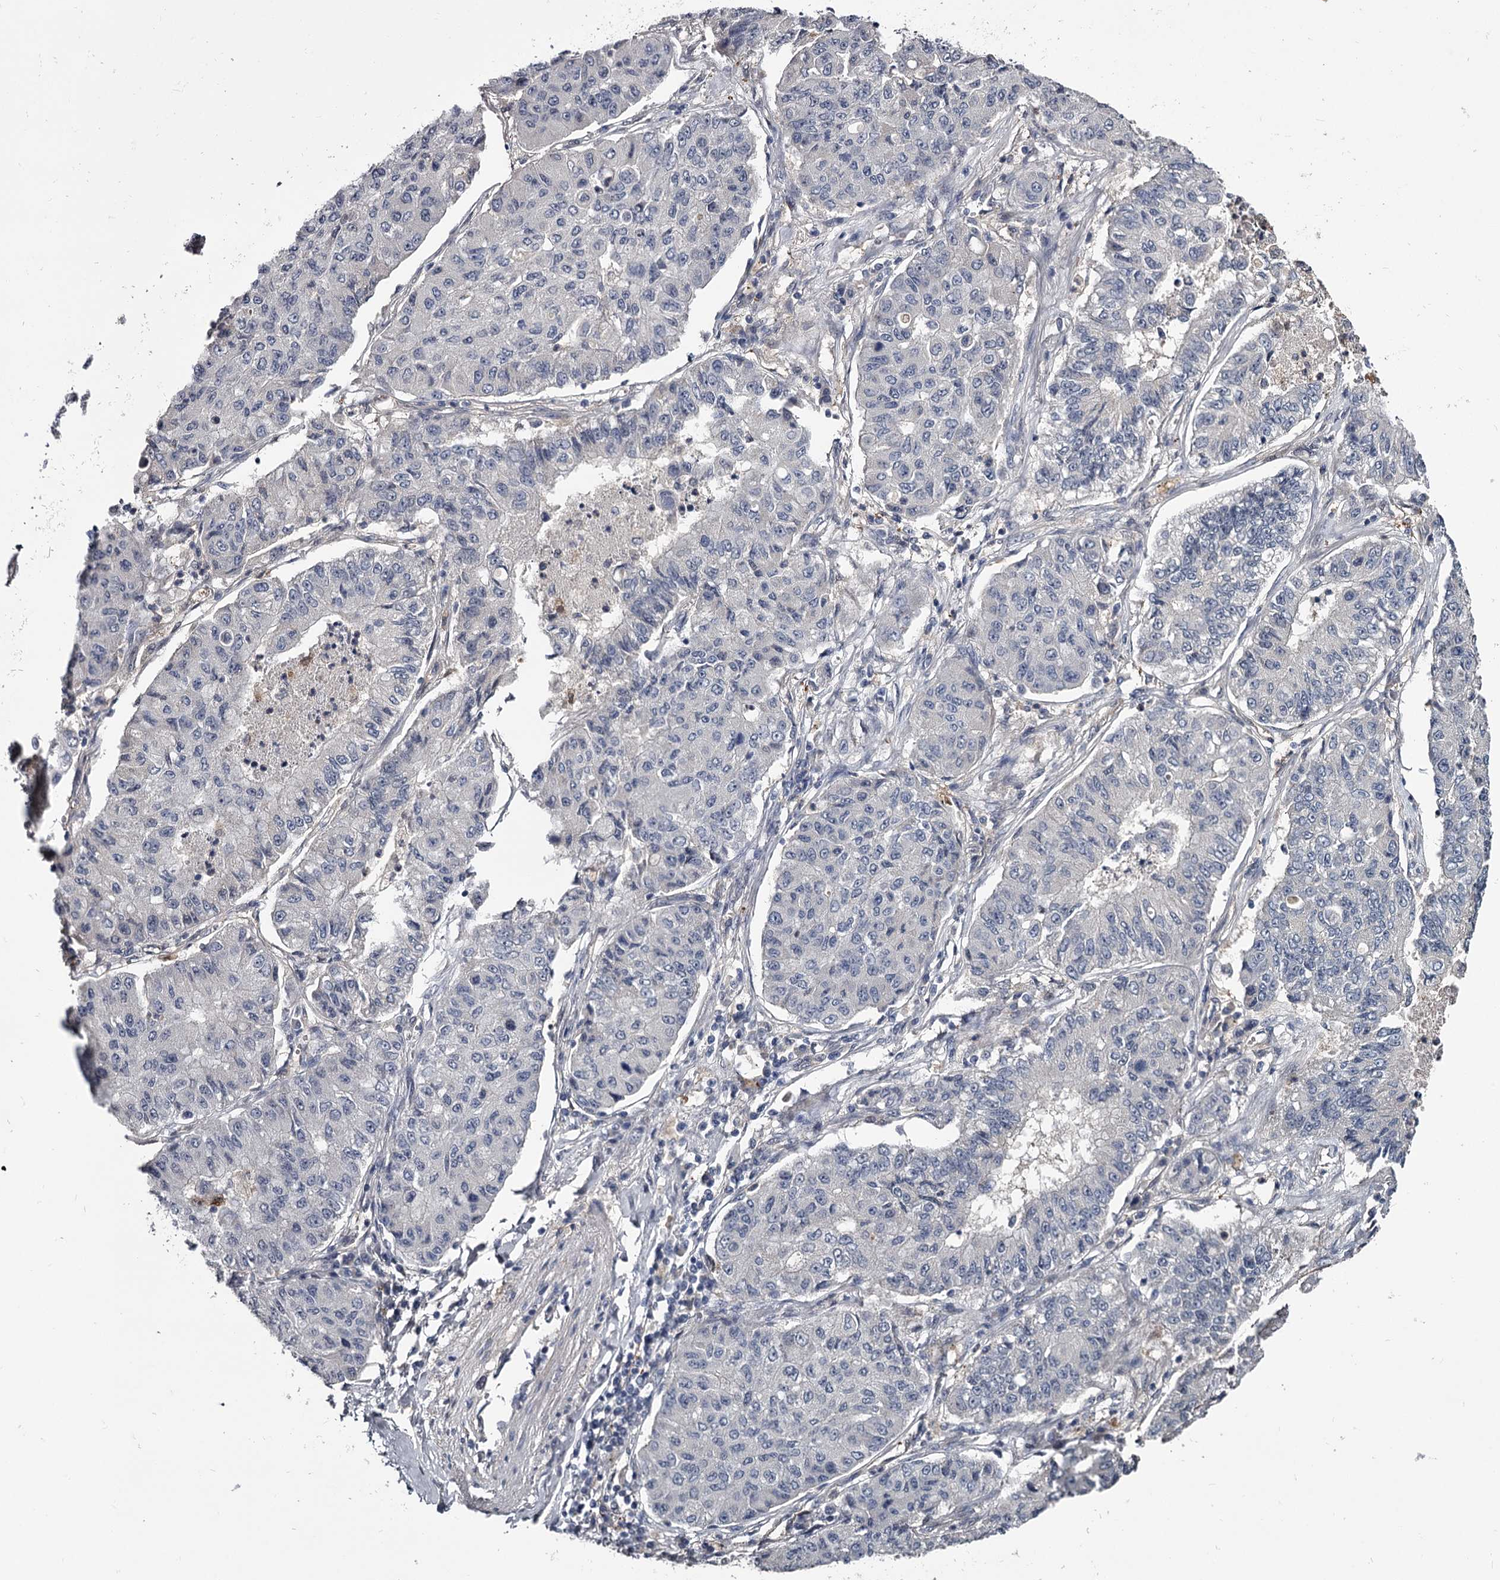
{"staining": {"intensity": "negative", "quantity": "none", "location": "none"}, "tissue": "lung cancer", "cell_type": "Tumor cells", "image_type": "cancer", "snomed": [{"axis": "morphology", "description": "Squamous cell carcinoma, NOS"}, {"axis": "topography", "description": "Lung"}], "caption": "An IHC image of lung cancer is shown. There is no staining in tumor cells of lung cancer.", "gene": "GSTO1", "patient": {"sex": "male", "age": 74}}